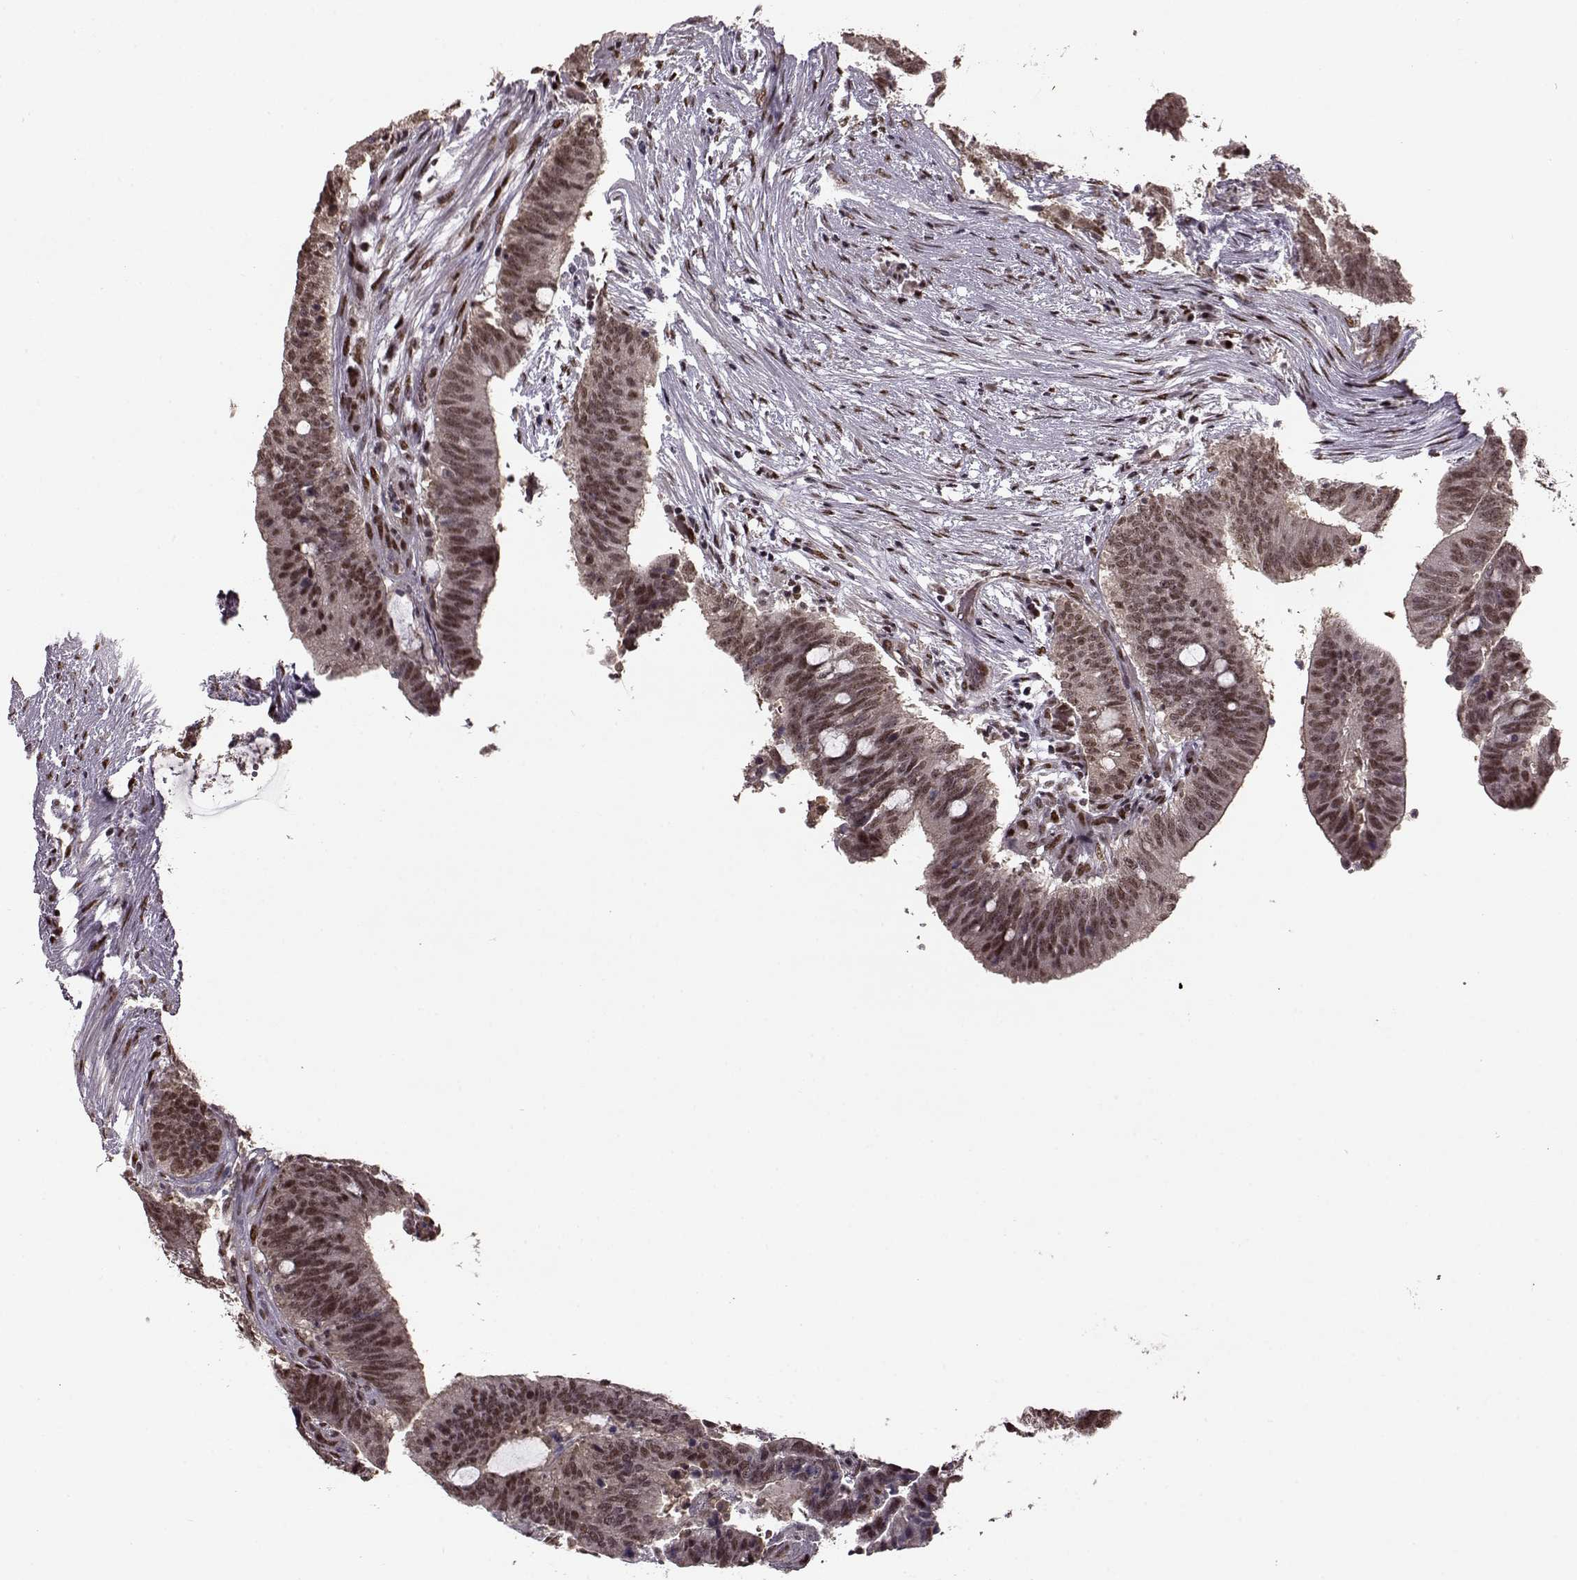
{"staining": {"intensity": "moderate", "quantity": ">75%", "location": "nuclear"}, "tissue": "colorectal cancer", "cell_type": "Tumor cells", "image_type": "cancer", "snomed": [{"axis": "morphology", "description": "Adenocarcinoma, NOS"}, {"axis": "topography", "description": "Colon"}], "caption": "Immunohistochemistry photomicrograph of neoplastic tissue: adenocarcinoma (colorectal) stained using immunohistochemistry reveals medium levels of moderate protein expression localized specifically in the nuclear of tumor cells, appearing as a nuclear brown color.", "gene": "FTO", "patient": {"sex": "female", "age": 43}}